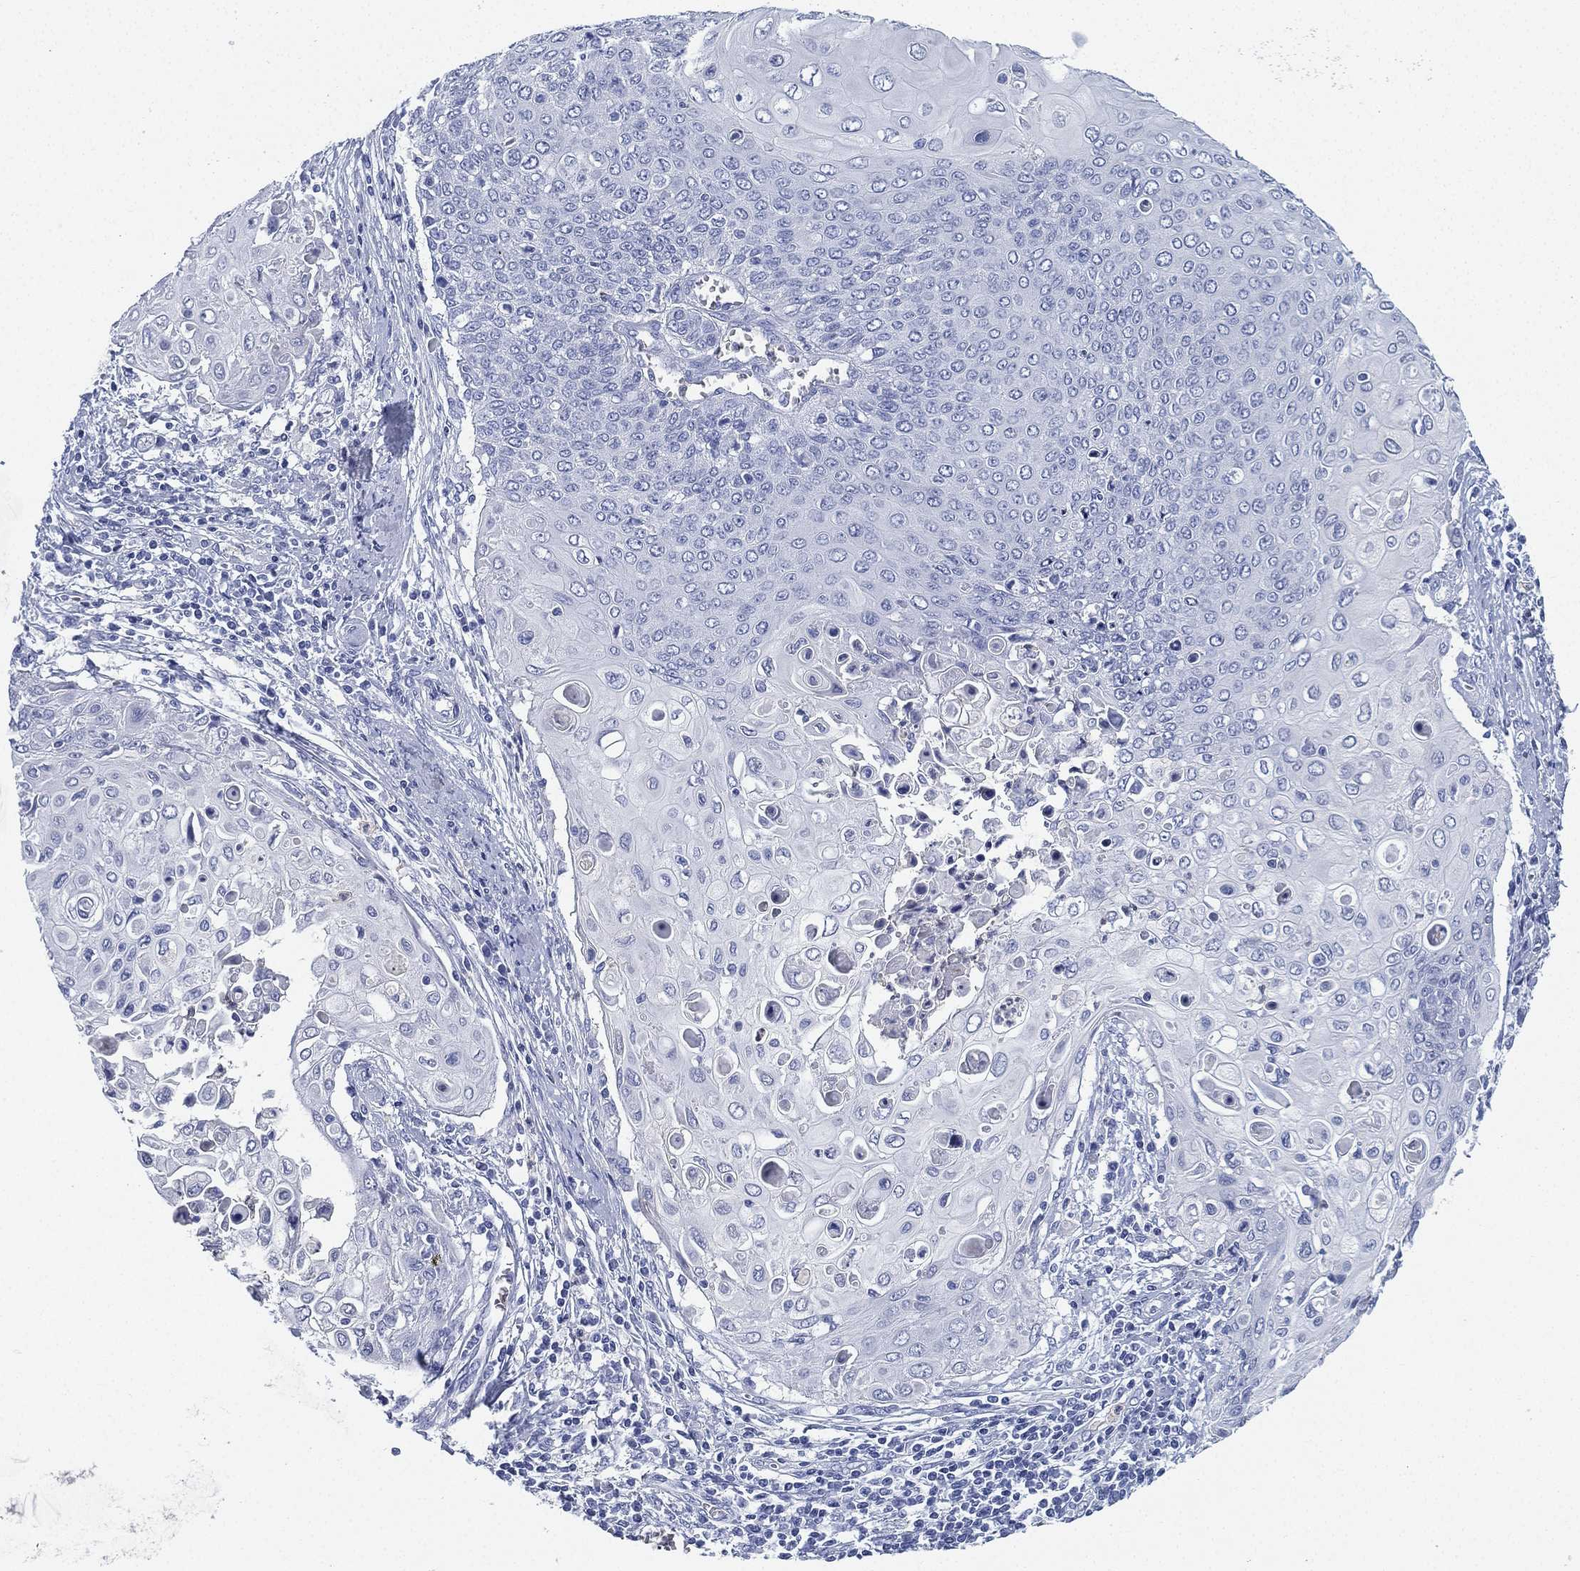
{"staining": {"intensity": "negative", "quantity": "none", "location": "none"}, "tissue": "cervical cancer", "cell_type": "Tumor cells", "image_type": "cancer", "snomed": [{"axis": "morphology", "description": "Squamous cell carcinoma, NOS"}, {"axis": "topography", "description": "Cervix"}], "caption": "There is no significant positivity in tumor cells of cervical cancer (squamous cell carcinoma).", "gene": "DEFB121", "patient": {"sex": "female", "age": 39}}